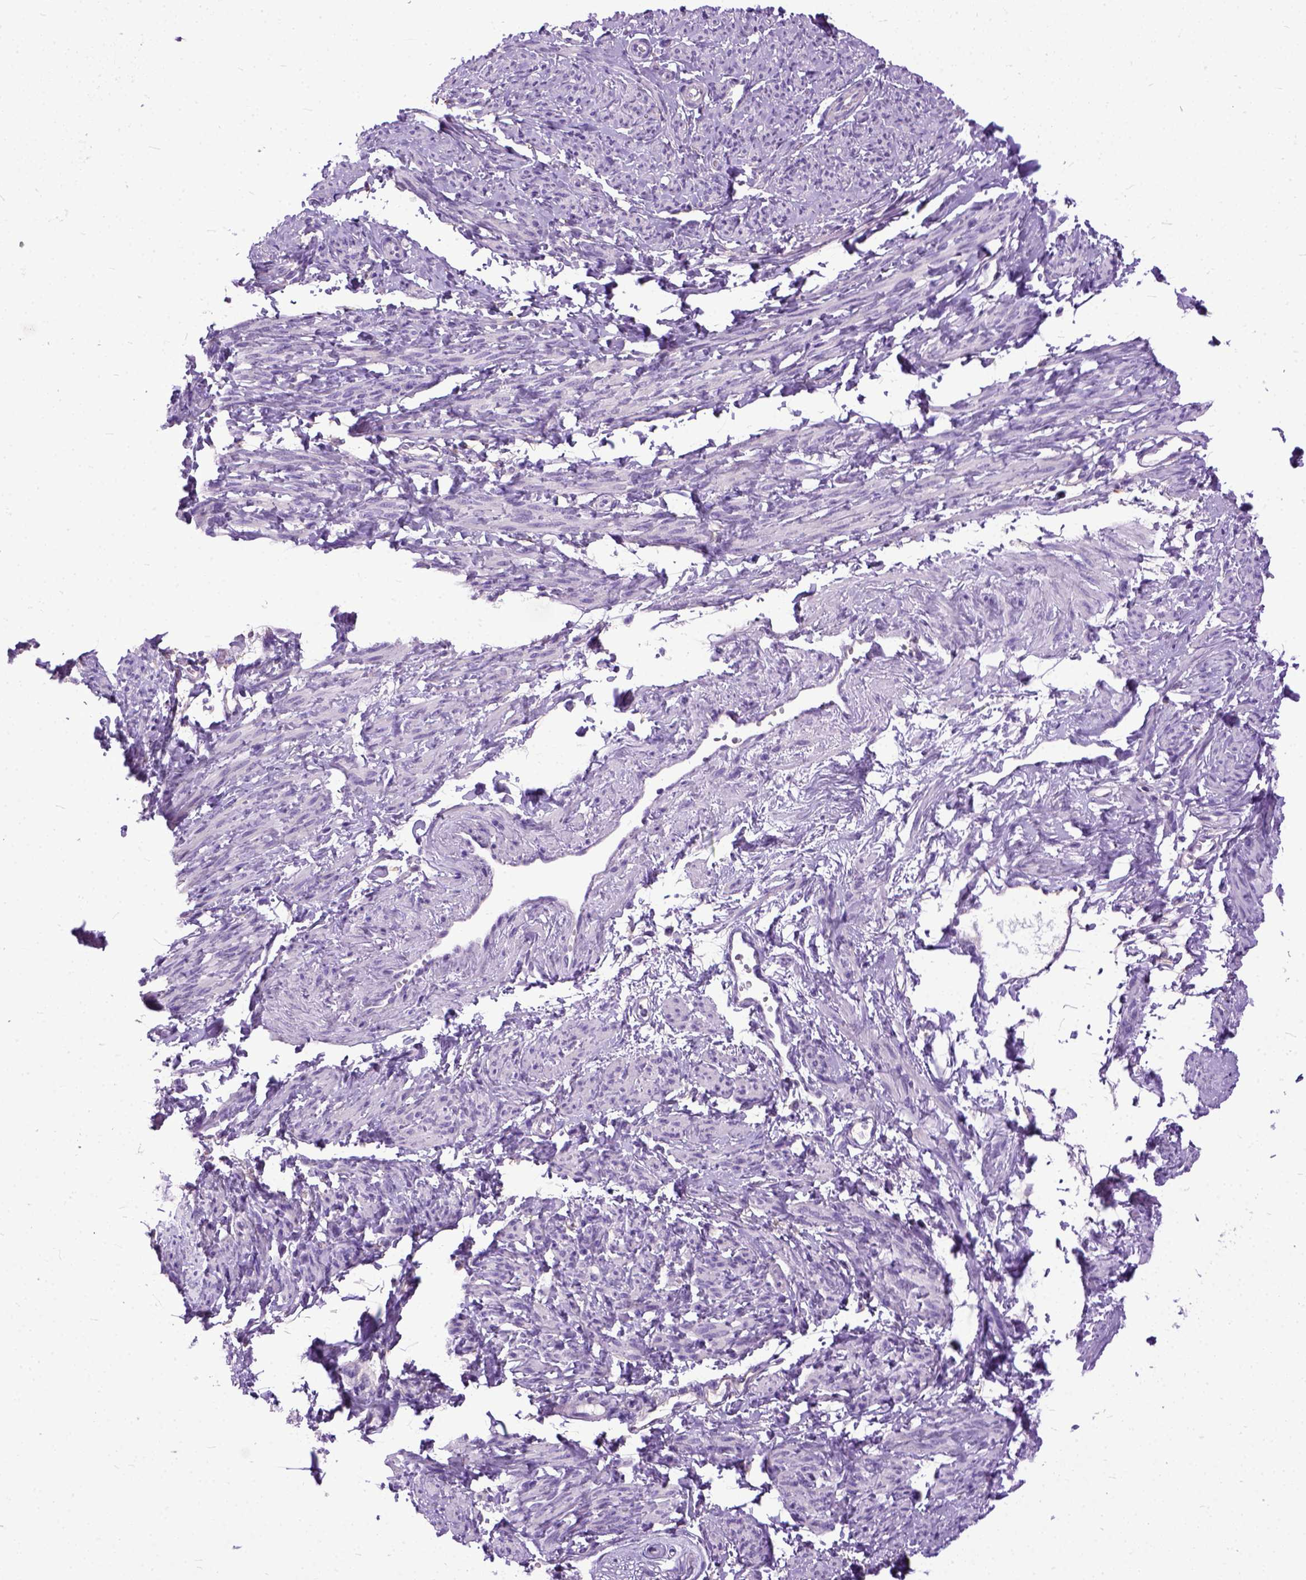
{"staining": {"intensity": "negative", "quantity": "none", "location": "none"}, "tissue": "smooth muscle", "cell_type": "Smooth muscle cells", "image_type": "normal", "snomed": [{"axis": "morphology", "description": "Normal tissue, NOS"}, {"axis": "topography", "description": "Smooth muscle"}], "caption": "The micrograph reveals no staining of smooth muscle cells in unremarkable smooth muscle.", "gene": "PPL", "patient": {"sex": "female", "age": 65}}